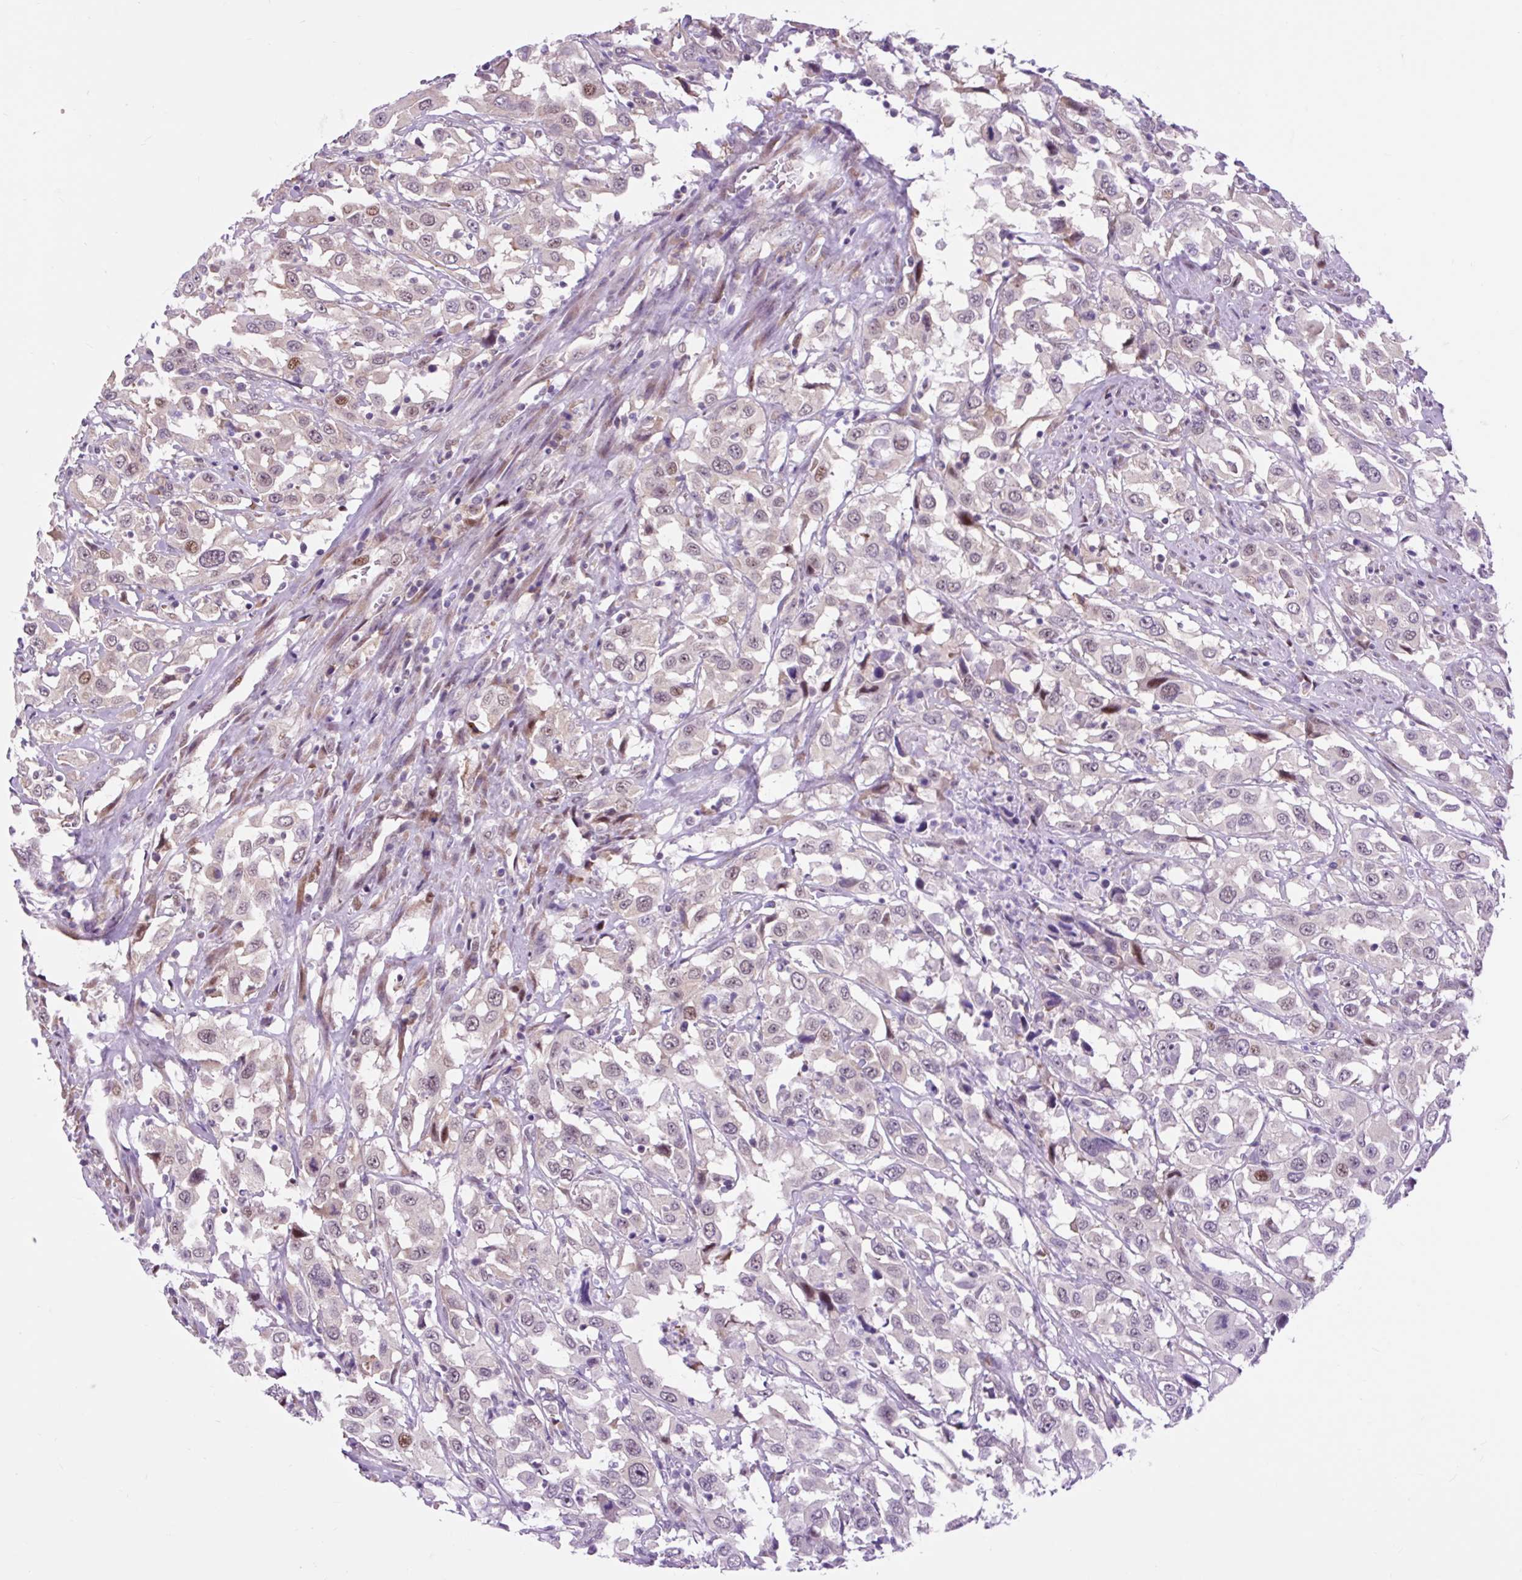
{"staining": {"intensity": "weak", "quantity": "25%-75%", "location": "nuclear"}, "tissue": "urothelial cancer", "cell_type": "Tumor cells", "image_type": "cancer", "snomed": [{"axis": "morphology", "description": "Urothelial carcinoma, High grade"}, {"axis": "topography", "description": "Urinary bladder"}], "caption": "Immunohistochemistry staining of urothelial carcinoma (high-grade), which shows low levels of weak nuclear staining in approximately 25%-75% of tumor cells indicating weak nuclear protein positivity. The staining was performed using DAB (brown) for protein detection and nuclei were counterstained in hematoxylin (blue).", "gene": "CLK2", "patient": {"sex": "male", "age": 61}}